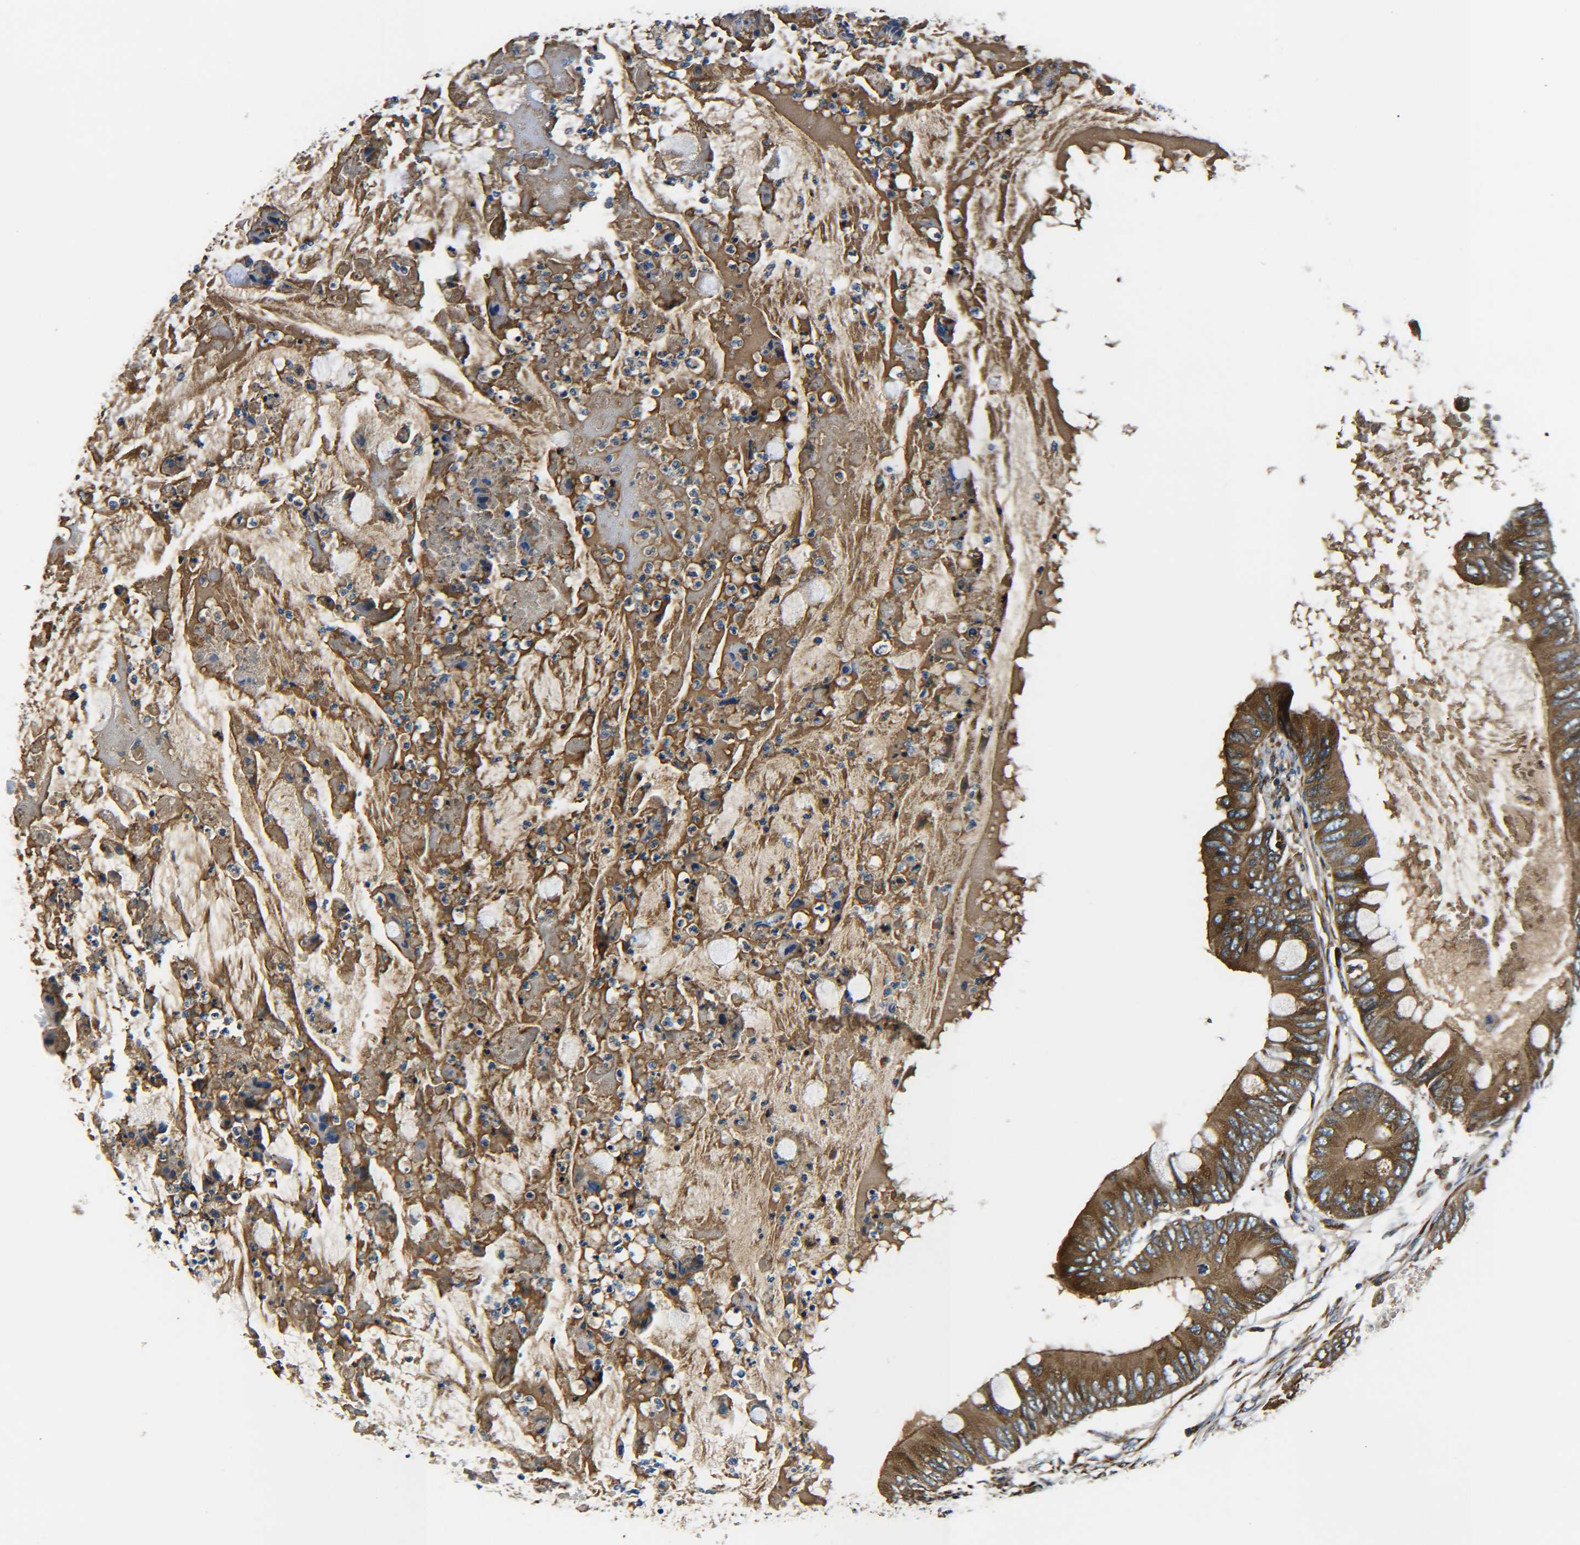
{"staining": {"intensity": "moderate", "quantity": ">75%", "location": "cytoplasmic/membranous"}, "tissue": "colorectal cancer", "cell_type": "Tumor cells", "image_type": "cancer", "snomed": [{"axis": "morphology", "description": "Normal tissue, NOS"}, {"axis": "morphology", "description": "Adenocarcinoma, NOS"}, {"axis": "topography", "description": "Rectum"}, {"axis": "topography", "description": "Peripheral nerve tissue"}], "caption": "Immunohistochemistry (IHC) photomicrograph of neoplastic tissue: colorectal adenocarcinoma stained using immunohistochemistry (IHC) reveals medium levels of moderate protein expression localized specifically in the cytoplasmic/membranous of tumor cells, appearing as a cytoplasmic/membranous brown color.", "gene": "PREB", "patient": {"sex": "female", "age": 77}}